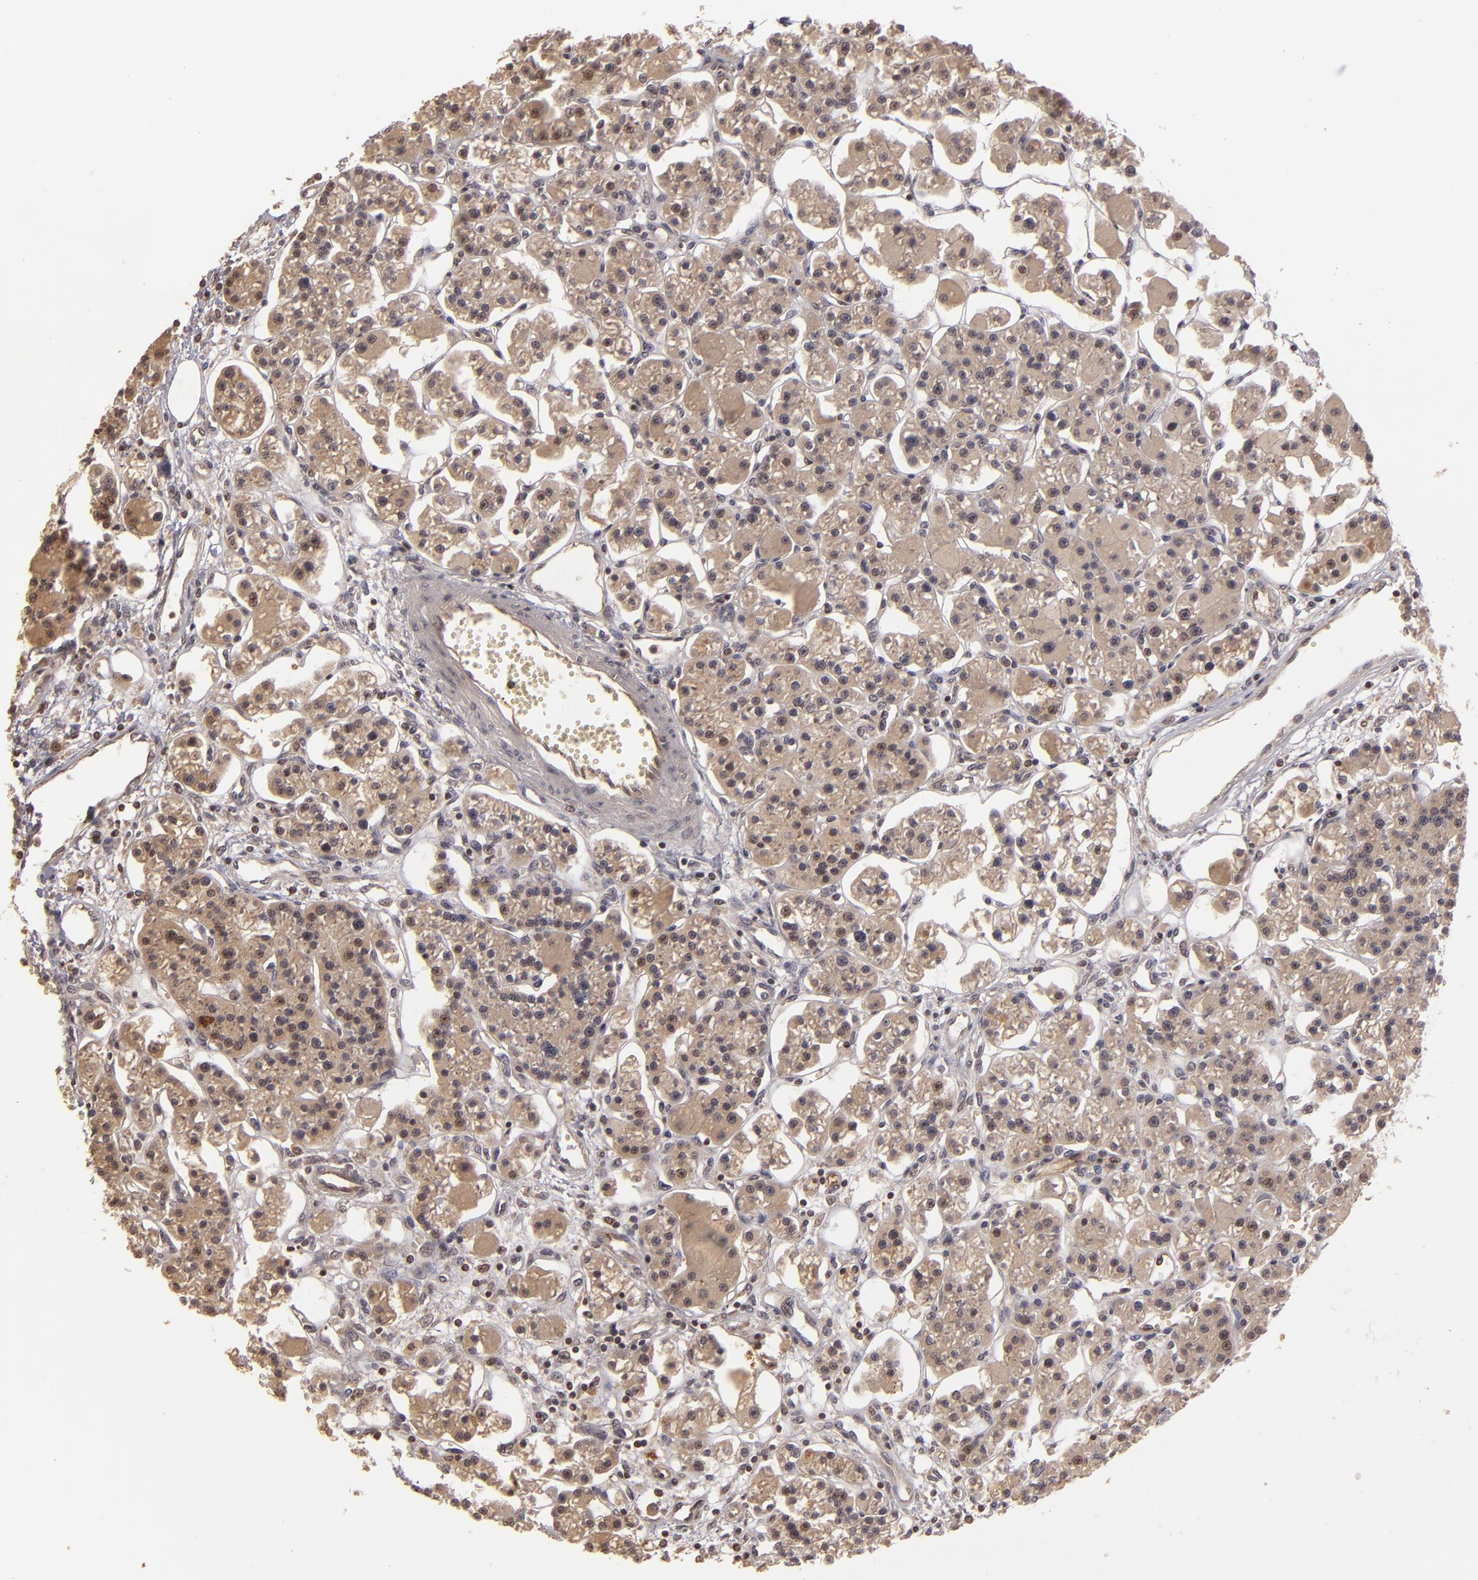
{"staining": {"intensity": "moderate", "quantity": ">75%", "location": "cytoplasmic/membranous"}, "tissue": "parathyroid gland", "cell_type": "Glandular cells", "image_type": "normal", "snomed": [{"axis": "morphology", "description": "Normal tissue, NOS"}, {"axis": "topography", "description": "Parathyroid gland"}], "caption": "Brown immunohistochemical staining in unremarkable human parathyroid gland reveals moderate cytoplasmic/membranous staining in about >75% of glandular cells.", "gene": "DFFA", "patient": {"sex": "female", "age": 58}}